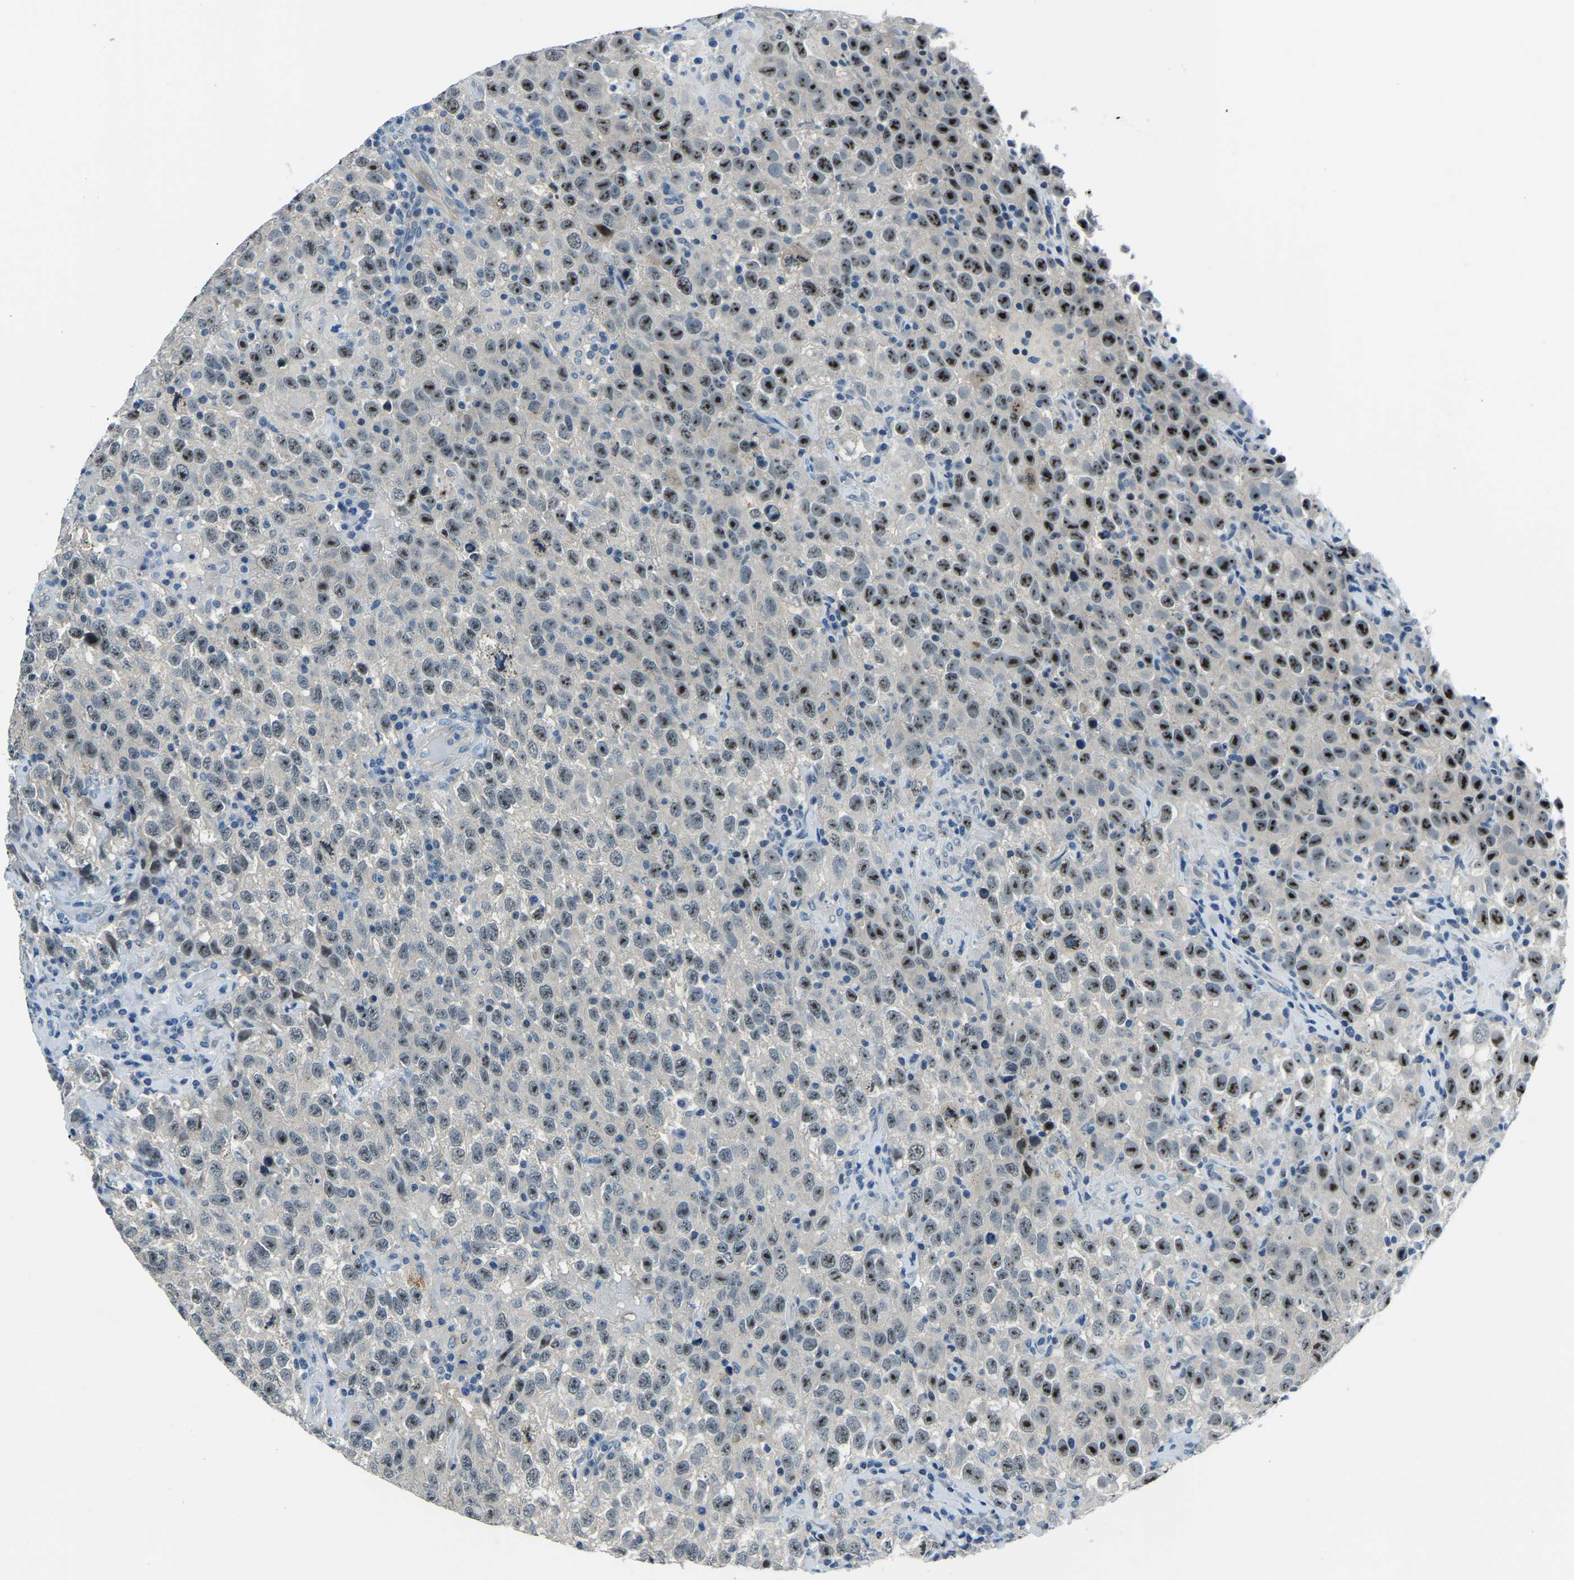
{"staining": {"intensity": "strong", "quantity": "25%-75%", "location": "nuclear"}, "tissue": "testis cancer", "cell_type": "Tumor cells", "image_type": "cancer", "snomed": [{"axis": "morphology", "description": "Seminoma, NOS"}, {"axis": "topography", "description": "Testis"}], "caption": "Immunohistochemistry of testis seminoma displays high levels of strong nuclear positivity in approximately 25%-75% of tumor cells.", "gene": "RRP1", "patient": {"sex": "male", "age": 41}}